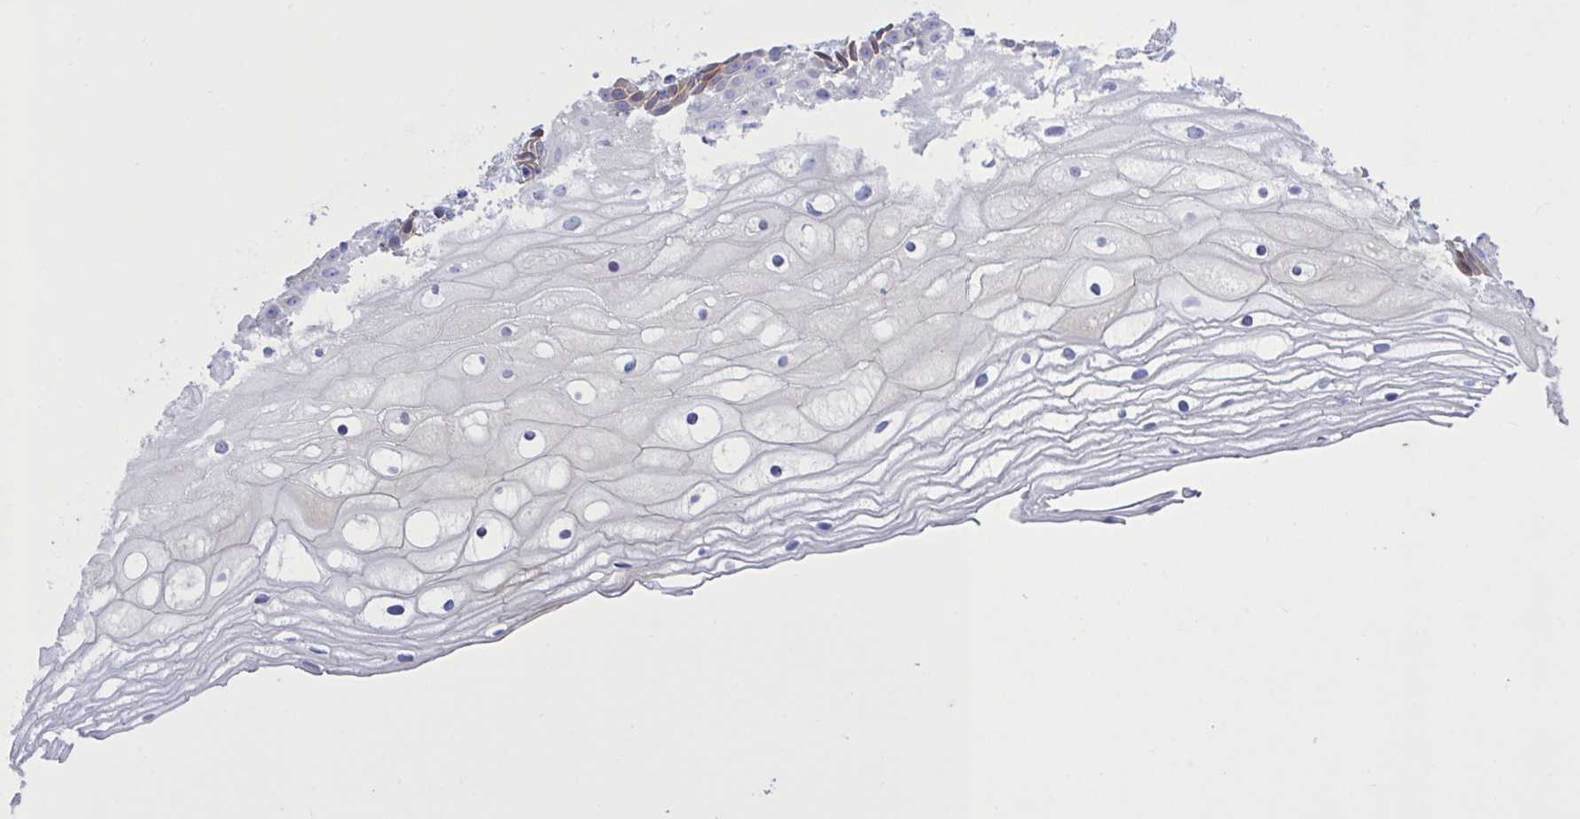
{"staining": {"intensity": "negative", "quantity": "none", "location": "none"}, "tissue": "cervix", "cell_type": "Glandular cells", "image_type": "normal", "snomed": [{"axis": "morphology", "description": "Normal tissue, NOS"}, {"axis": "topography", "description": "Cervix"}], "caption": "Cervix stained for a protein using immunohistochemistry (IHC) demonstrates no staining glandular cells.", "gene": "SLC66A1", "patient": {"sex": "female", "age": 36}}